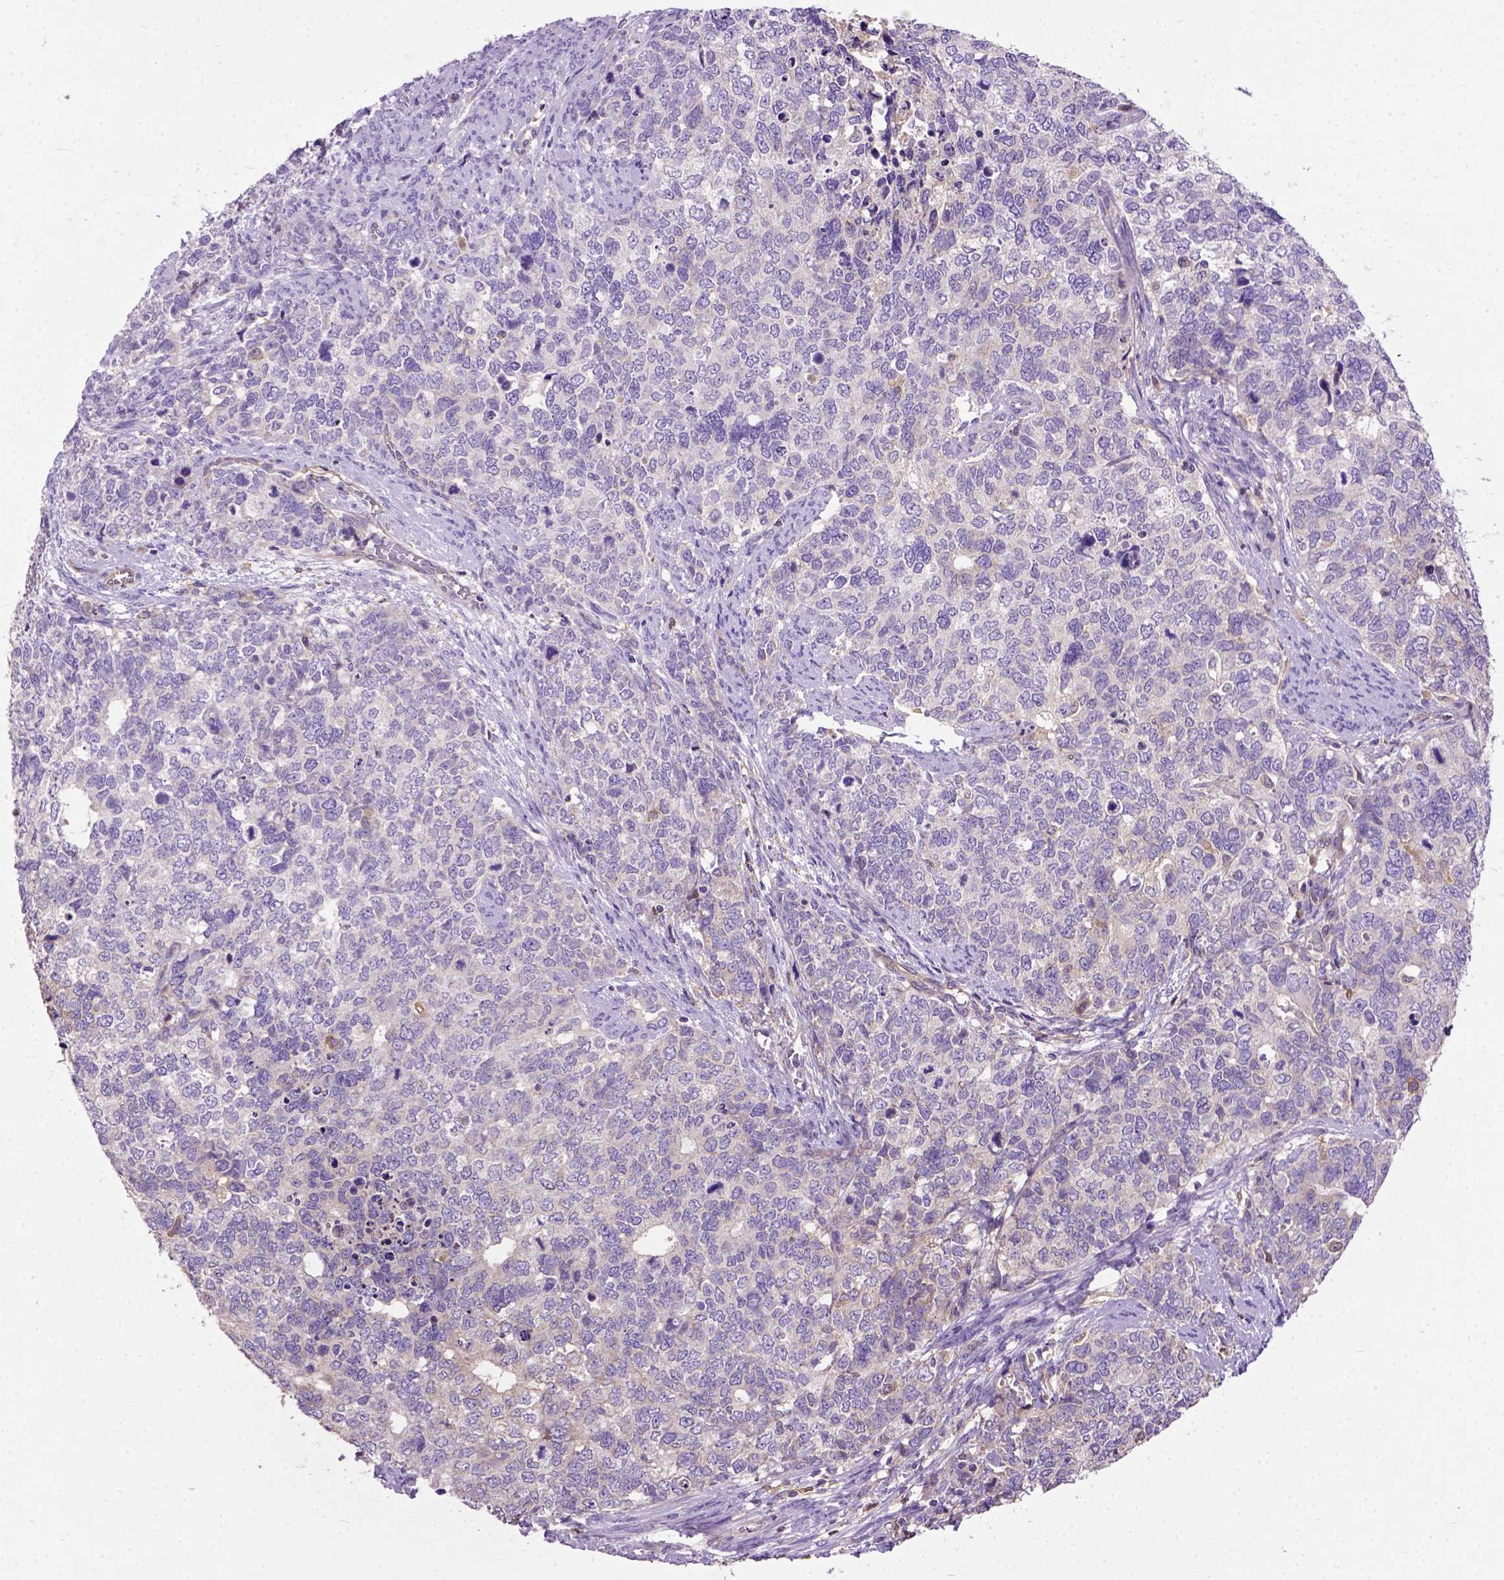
{"staining": {"intensity": "negative", "quantity": "none", "location": "none"}, "tissue": "cervical cancer", "cell_type": "Tumor cells", "image_type": "cancer", "snomed": [{"axis": "morphology", "description": "Squamous cell carcinoma, NOS"}, {"axis": "topography", "description": "Cervix"}], "caption": "Cervical cancer (squamous cell carcinoma) was stained to show a protein in brown. There is no significant staining in tumor cells.", "gene": "SEMA4F", "patient": {"sex": "female", "age": 63}}